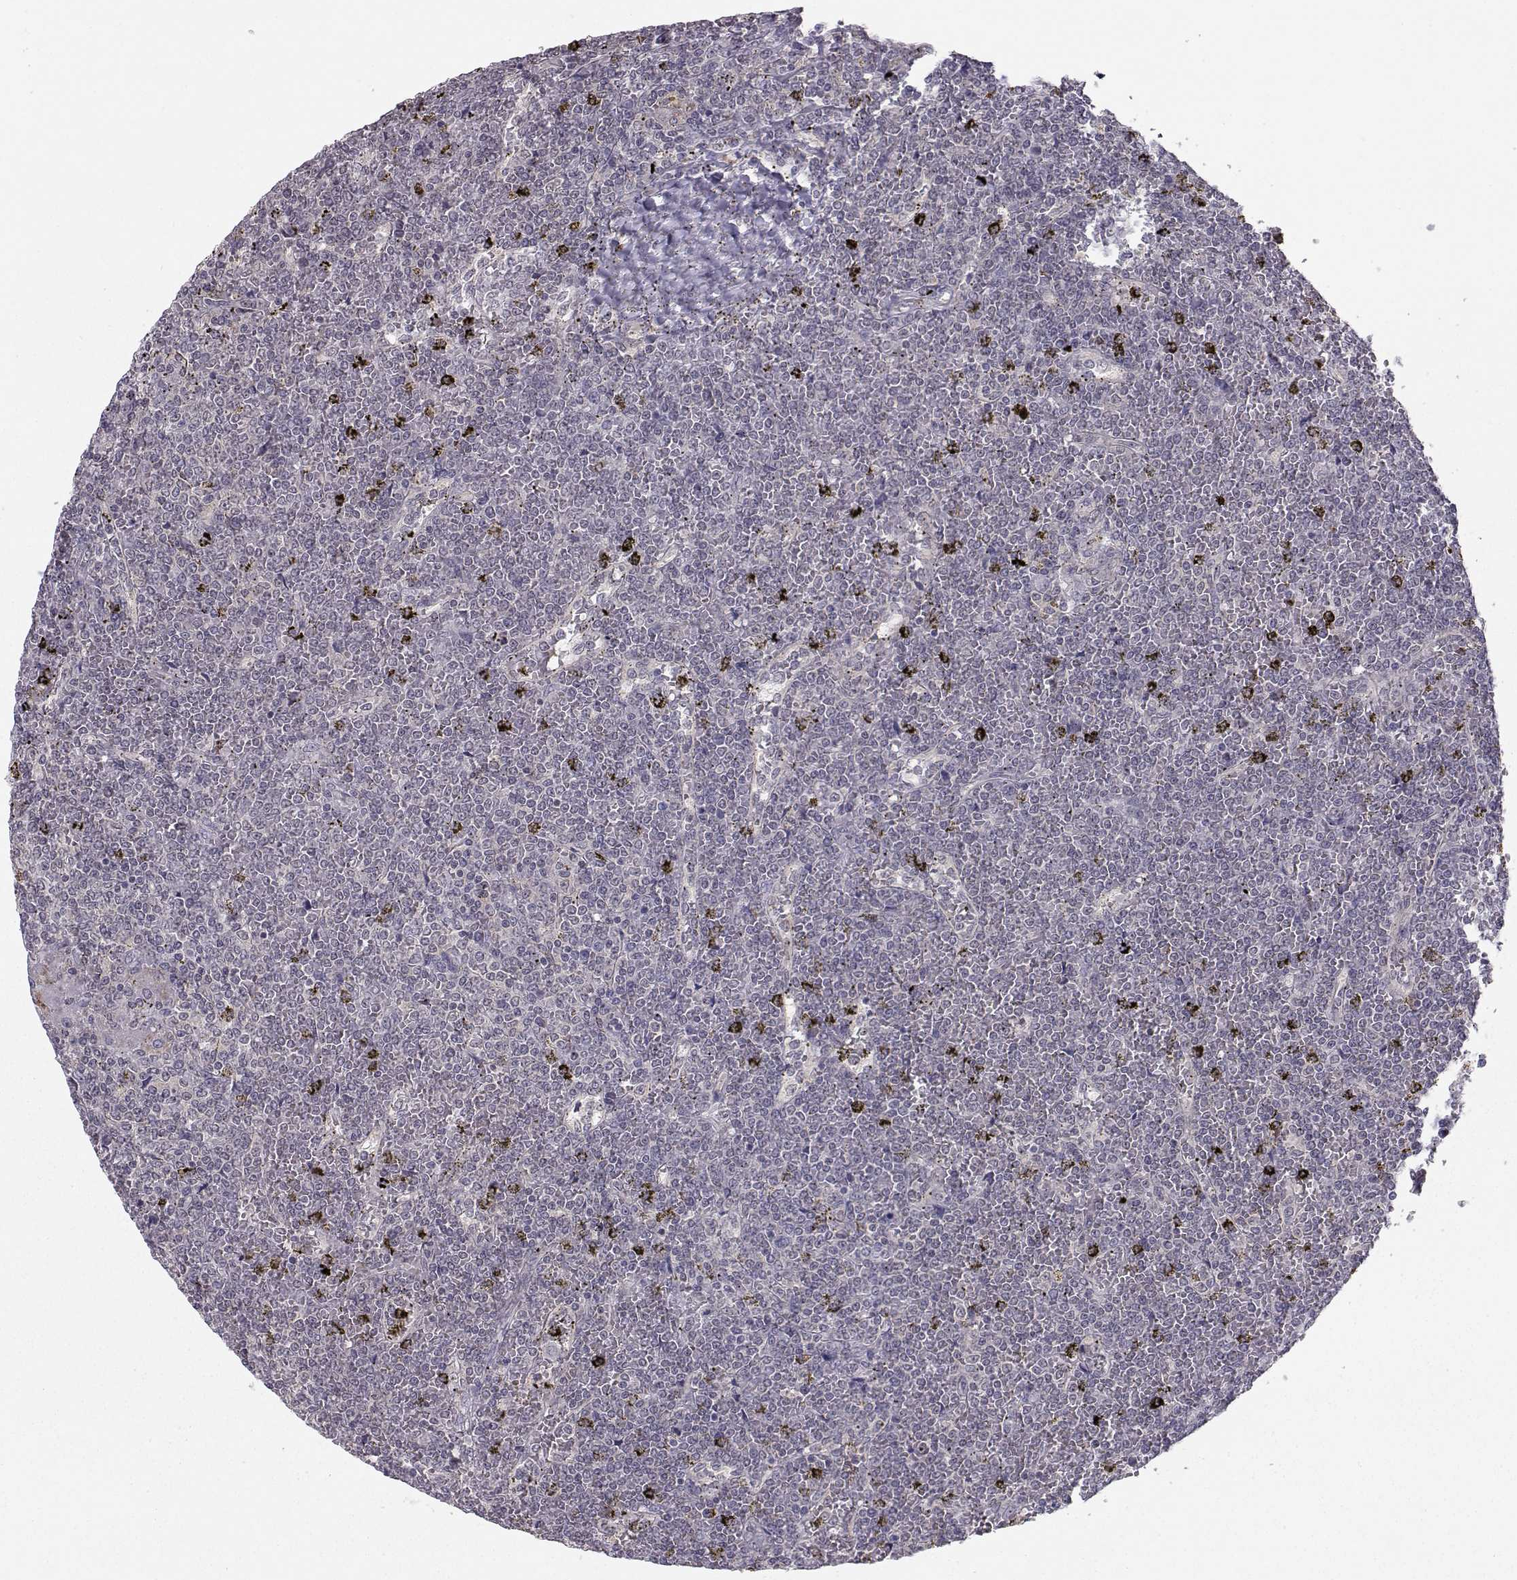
{"staining": {"intensity": "negative", "quantity": "none", "location": "none"}, "tissue": "lymphoma", "cell_type": "Tumor cells", "image_type": "cancer", "snomed": [{"axis": "morphology", "description": "Malignant lymphoma, non-Hodgkin's type, Low grade"}, {"axis": "topography", "description": "Spleen"}], "caption": "A micrograph of lymphoma stained for a protein shows no brown staining in tumor cells.", "gene": "KIF13B", "patient": {"sex": "female", "age": 19}}